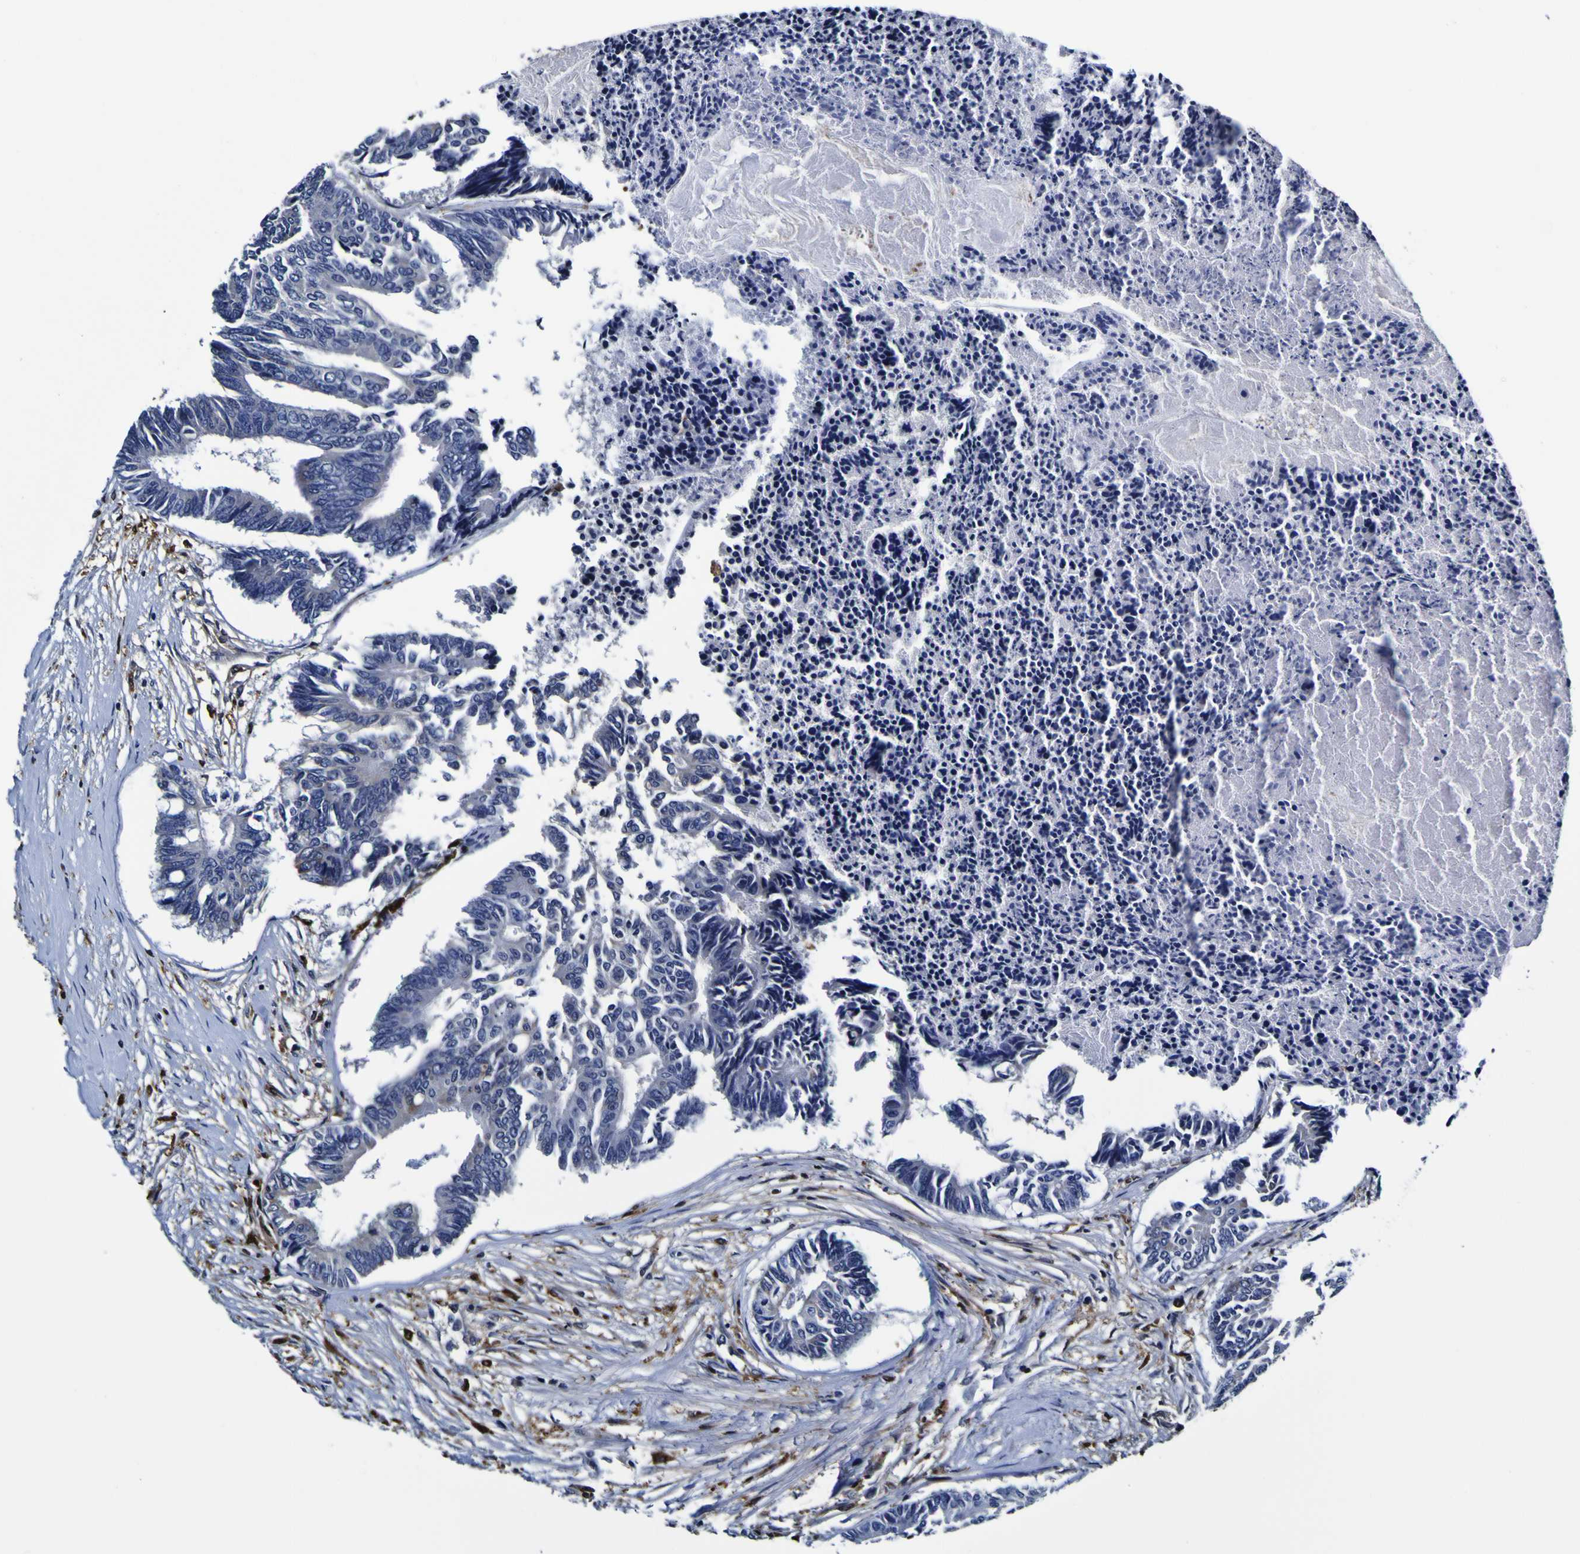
{"staining": {"intensity": "negative", "quantity": "none", "location": "none"}, "tissue": "colorectal cancer", "cell_type": "Tumor cells", "image_type": "cancer", "snomed": [{"axis": "morphology", "description": "Adenocarcinoma, NOS"}, {"axis": "topography", "description": "Rectum"}], "caption": "Immunohistochemistry of human colorectal adenocarcinoma exhibits no expression in tumor cells.", "gene": "GPX1", "patient": {"sex": "male", "age": 63}}